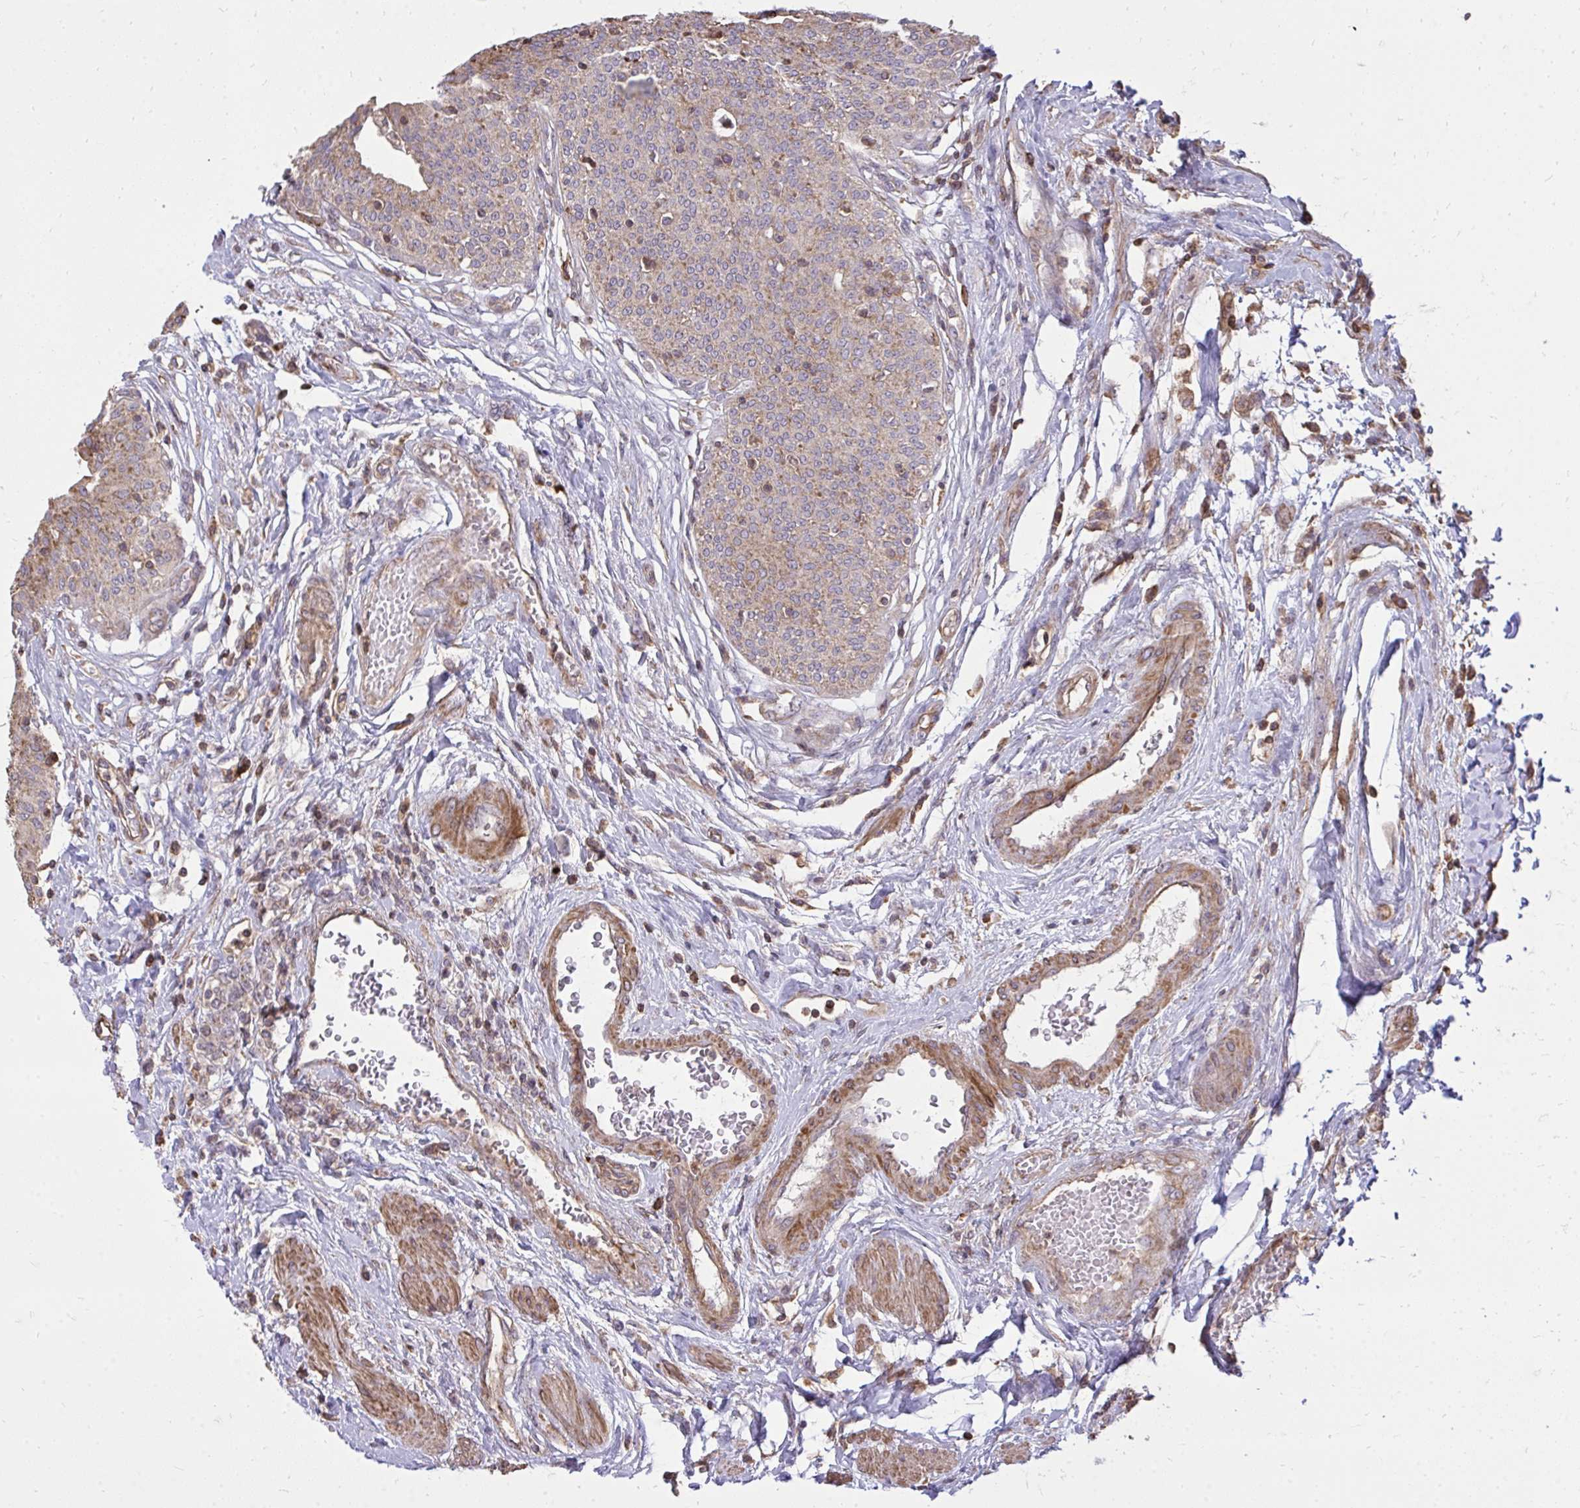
{"staining": {"intensity": "weak", "quantity": ">75%", "location": "cytoplasmic/membranous"}, "tissue": "urothelial cancer", "cell_type": "Tumor cells", "image_type": "cancer", "snomed": [{"axis": "morphology", "description": "Urothelial carcinoma, High grade"}, {"axis": "topography", "description": "Urinary bladder"}], "caption": "This photomicrograph displays immunohistochemistry (IHC) staining of urothelial cancer, with low weak cytoplasmic/membranous positivity in approximately >75% of tumor cells.", "gene": "SLC7A5", "patient": {"sex": "female", "age": 79}}